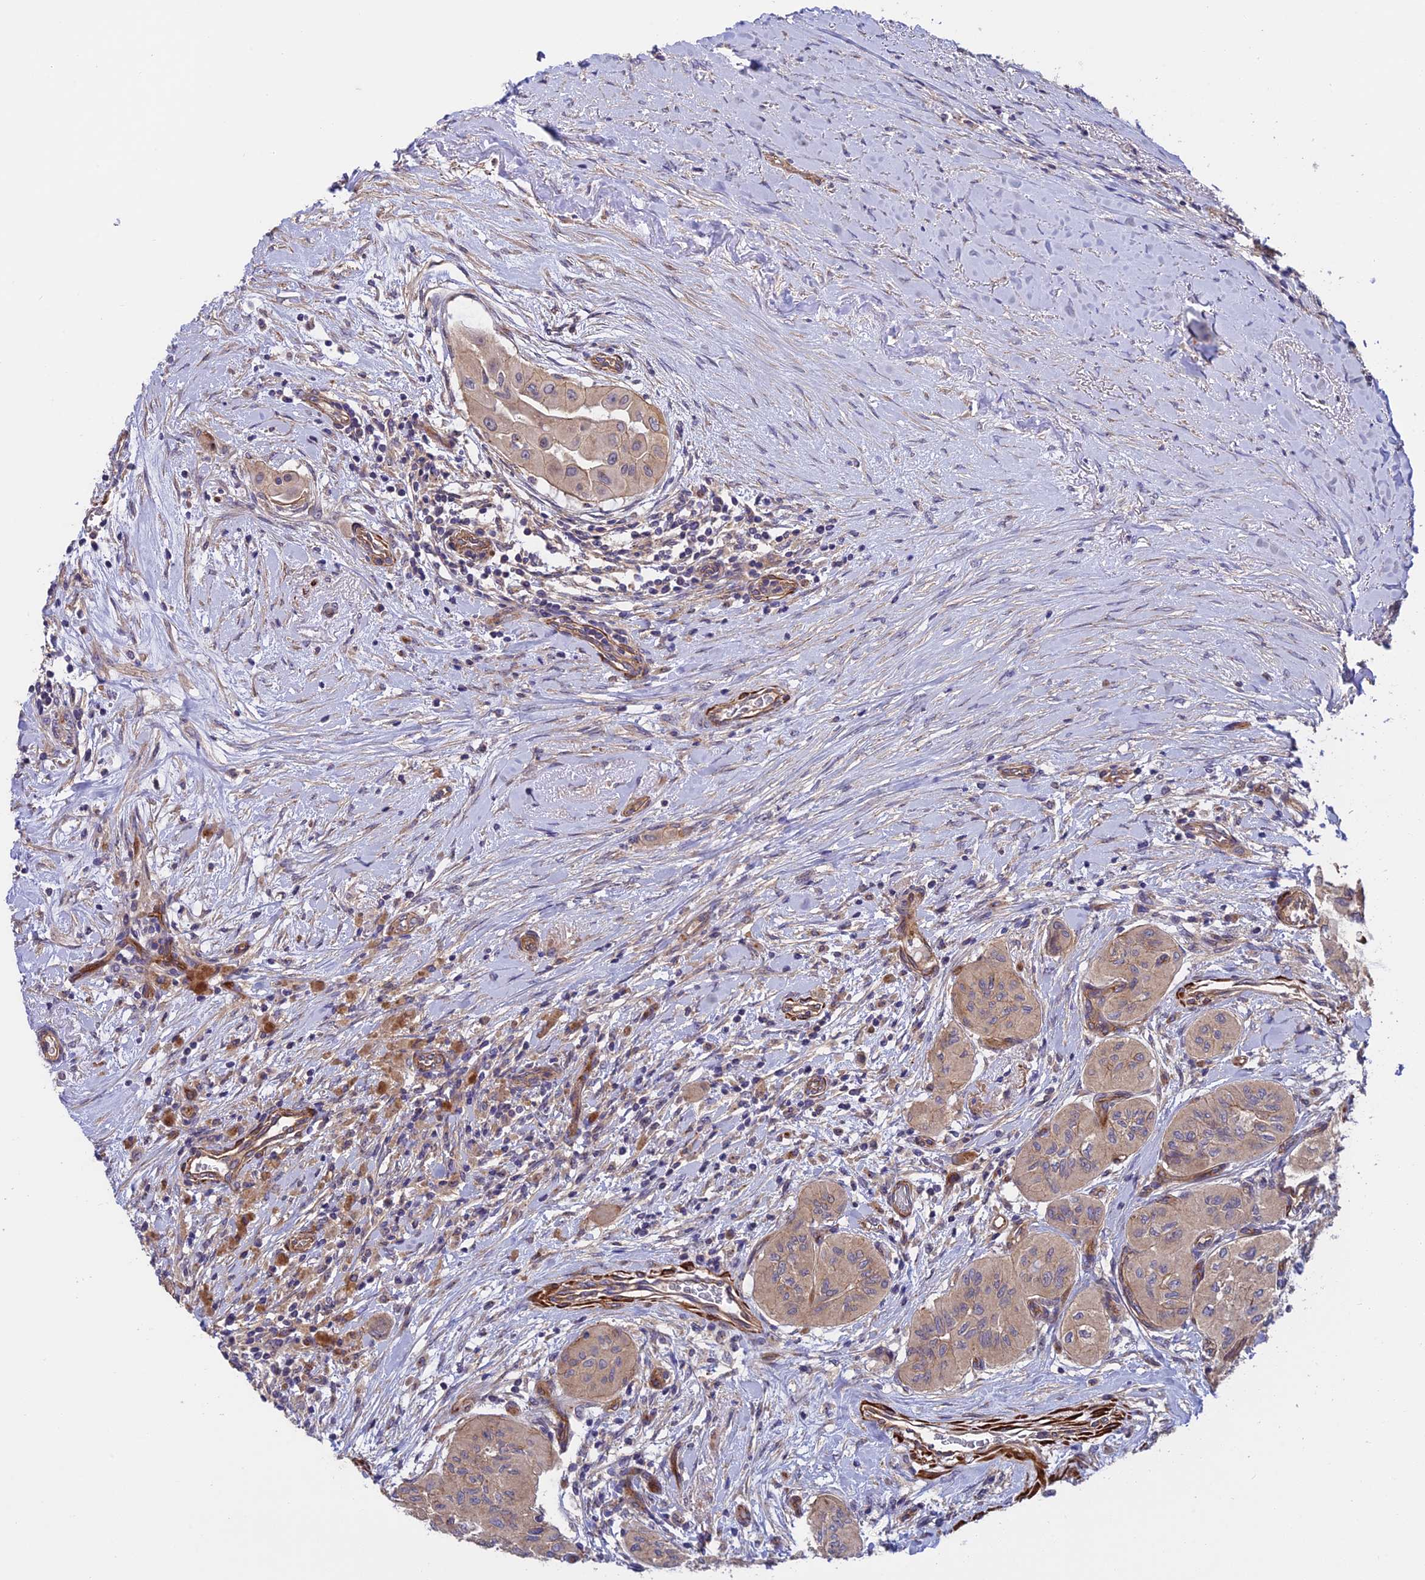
{"staining": {"intensity": "moderate", "quantity": ">75%", "location": "cytoplasmic/membranous"}, "tissue": "thyroid cancer", "cell_type": "Tumor cells", "image_type": "cancer", "snomed": [{"axis": "morphology", "description": "Papillary adenocarcinoma, NOS"}, {"axis": "topography", "description": "Thyroid gland"}], "caption": "Moderate cytoplasmic/membranous protein positivity is present in about >75% of tumor cells in papillary adenocarcinoma (thyroid).", "gene": "ADAMTS15", "patient": {"sex": "female", "age": 59}}